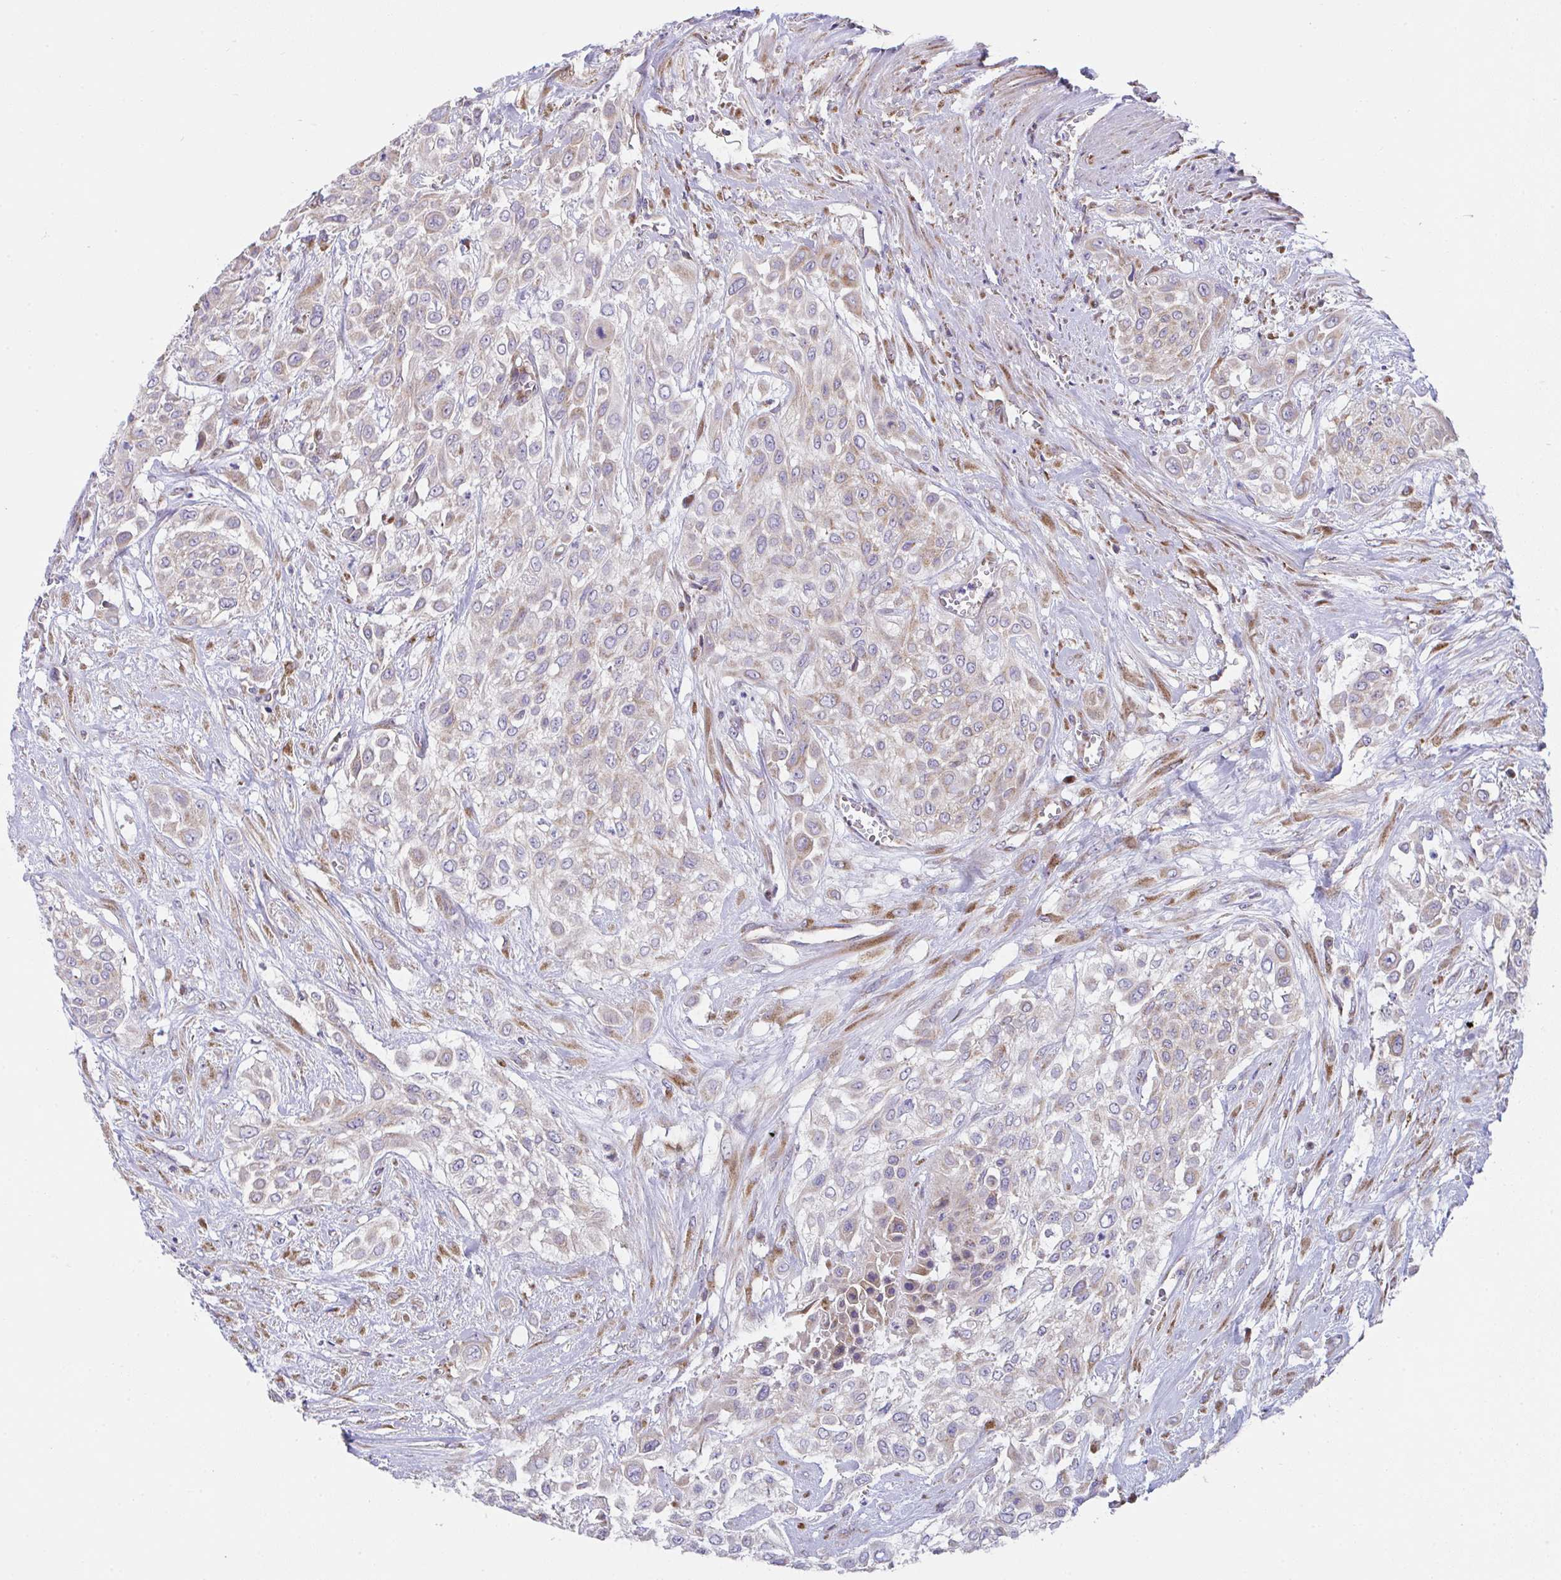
{"staining": {"intensity": "weak", "quantity": "<25%", "location": "cytoplasmic/membranous"}, "tissue": "urothelial cancer", "cell_type": "Tumor cells", "image_type": "cancer", "snomed": [{"axis": "morphology", "description": "Urothelial carcinoma, High grade"}, {"axis": "topography", "description": "Urinary bladder"}], "caption": "High power microscopy image of an immunohistochemistry (IHC) image of urothelial cancer, revealing no significant positivity in tumor cells.", "gene": "MIA3", "patient": {"sex": "male", "age": 57}}